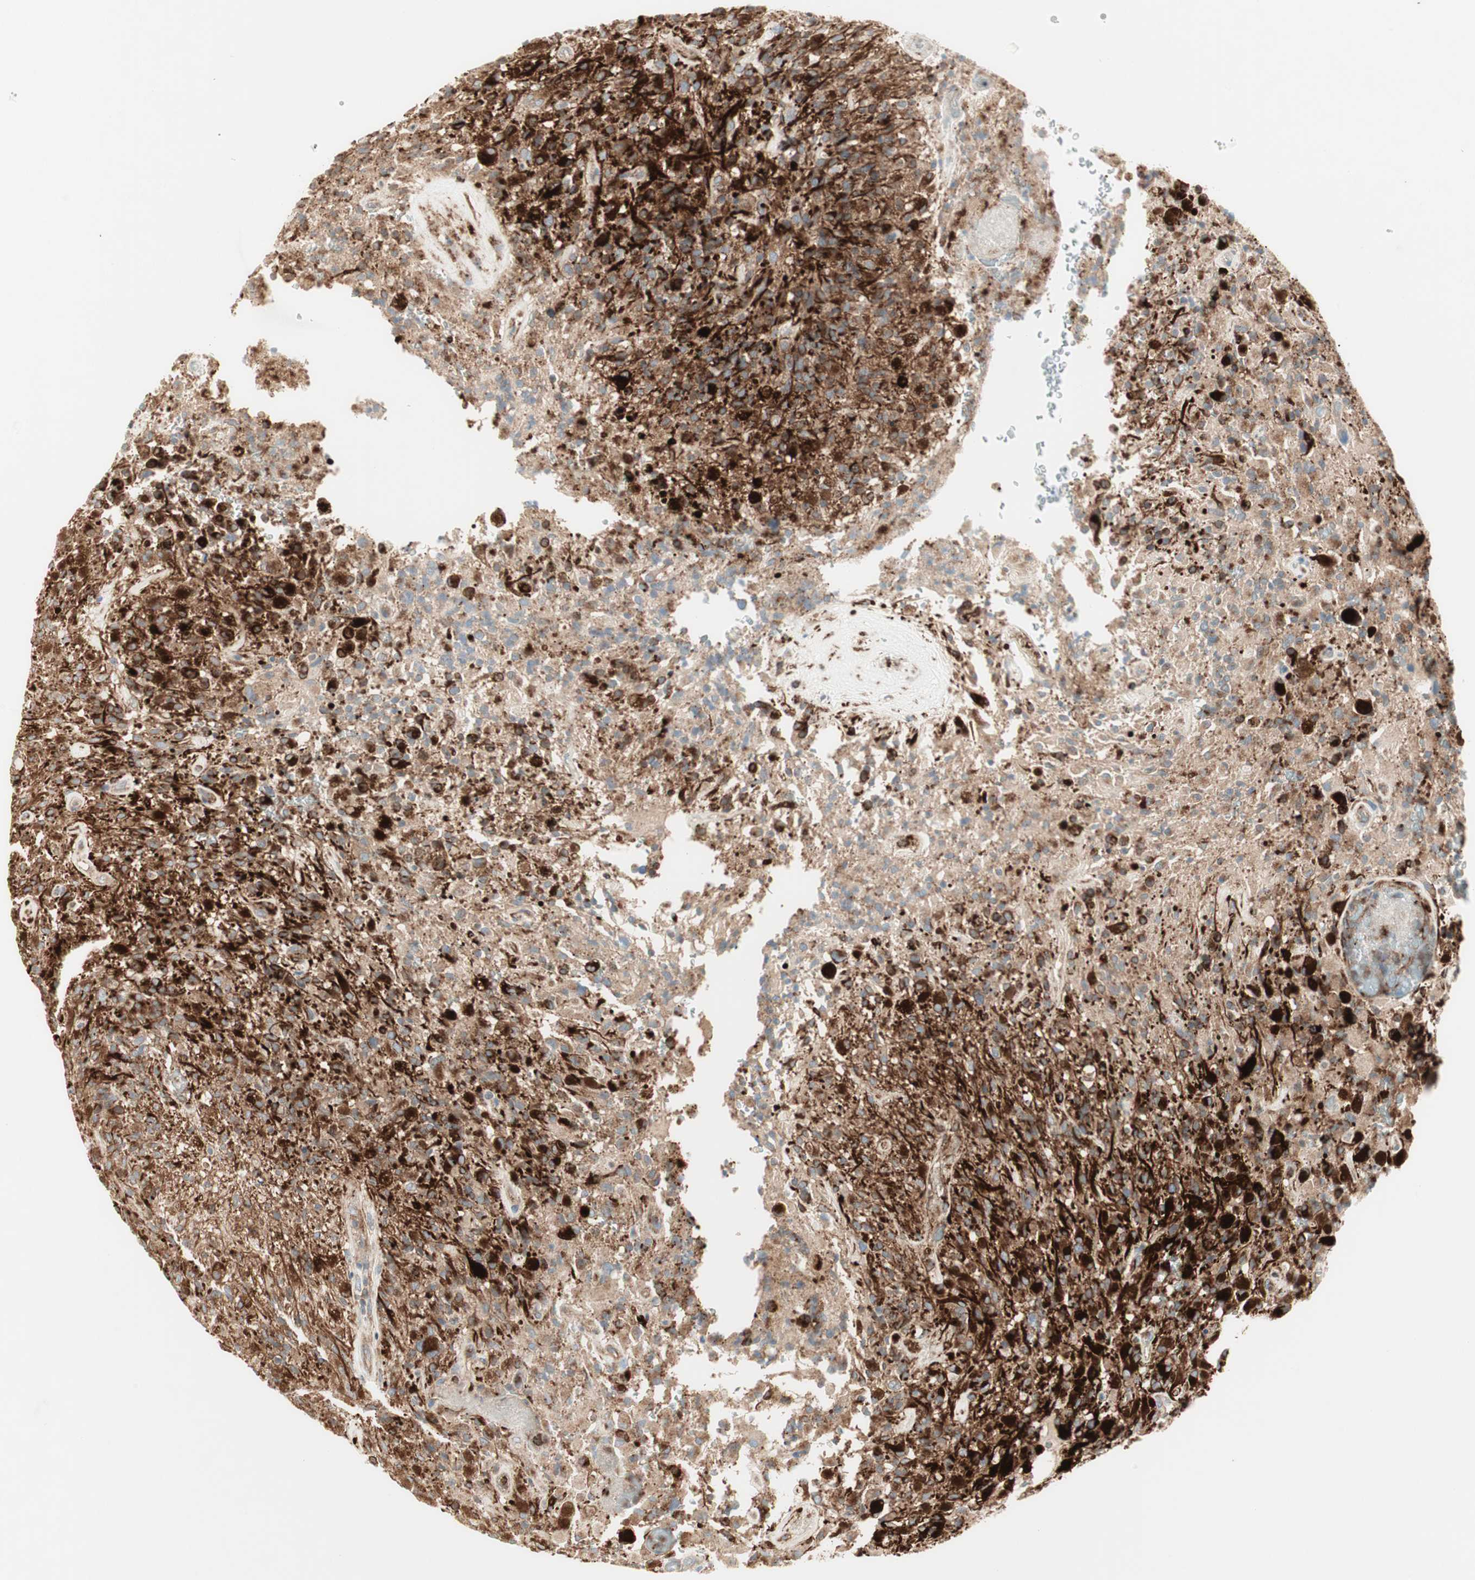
{"staining": {"intensity": "strong", "quantity": "25%-75%", "location": "cytoplasmic/membranous"}, "tissue": "glioma", "cell_type": "Tumor cells", "image_type": "cancer", "snomed": [{"axis": "morphology", "description": "Glioma, malignant, High grade"}, {"axis": "topography", "description": "Brain"}], "caption": "This image demonstrates IHC staining of human malignant glioma (high-grade), with high strong cytoplasmic/membranous expression in about 25%-75% of tumor cells.", "gene": "ATP6V1G1", "patient": {"sex": "male", "age": 71}}